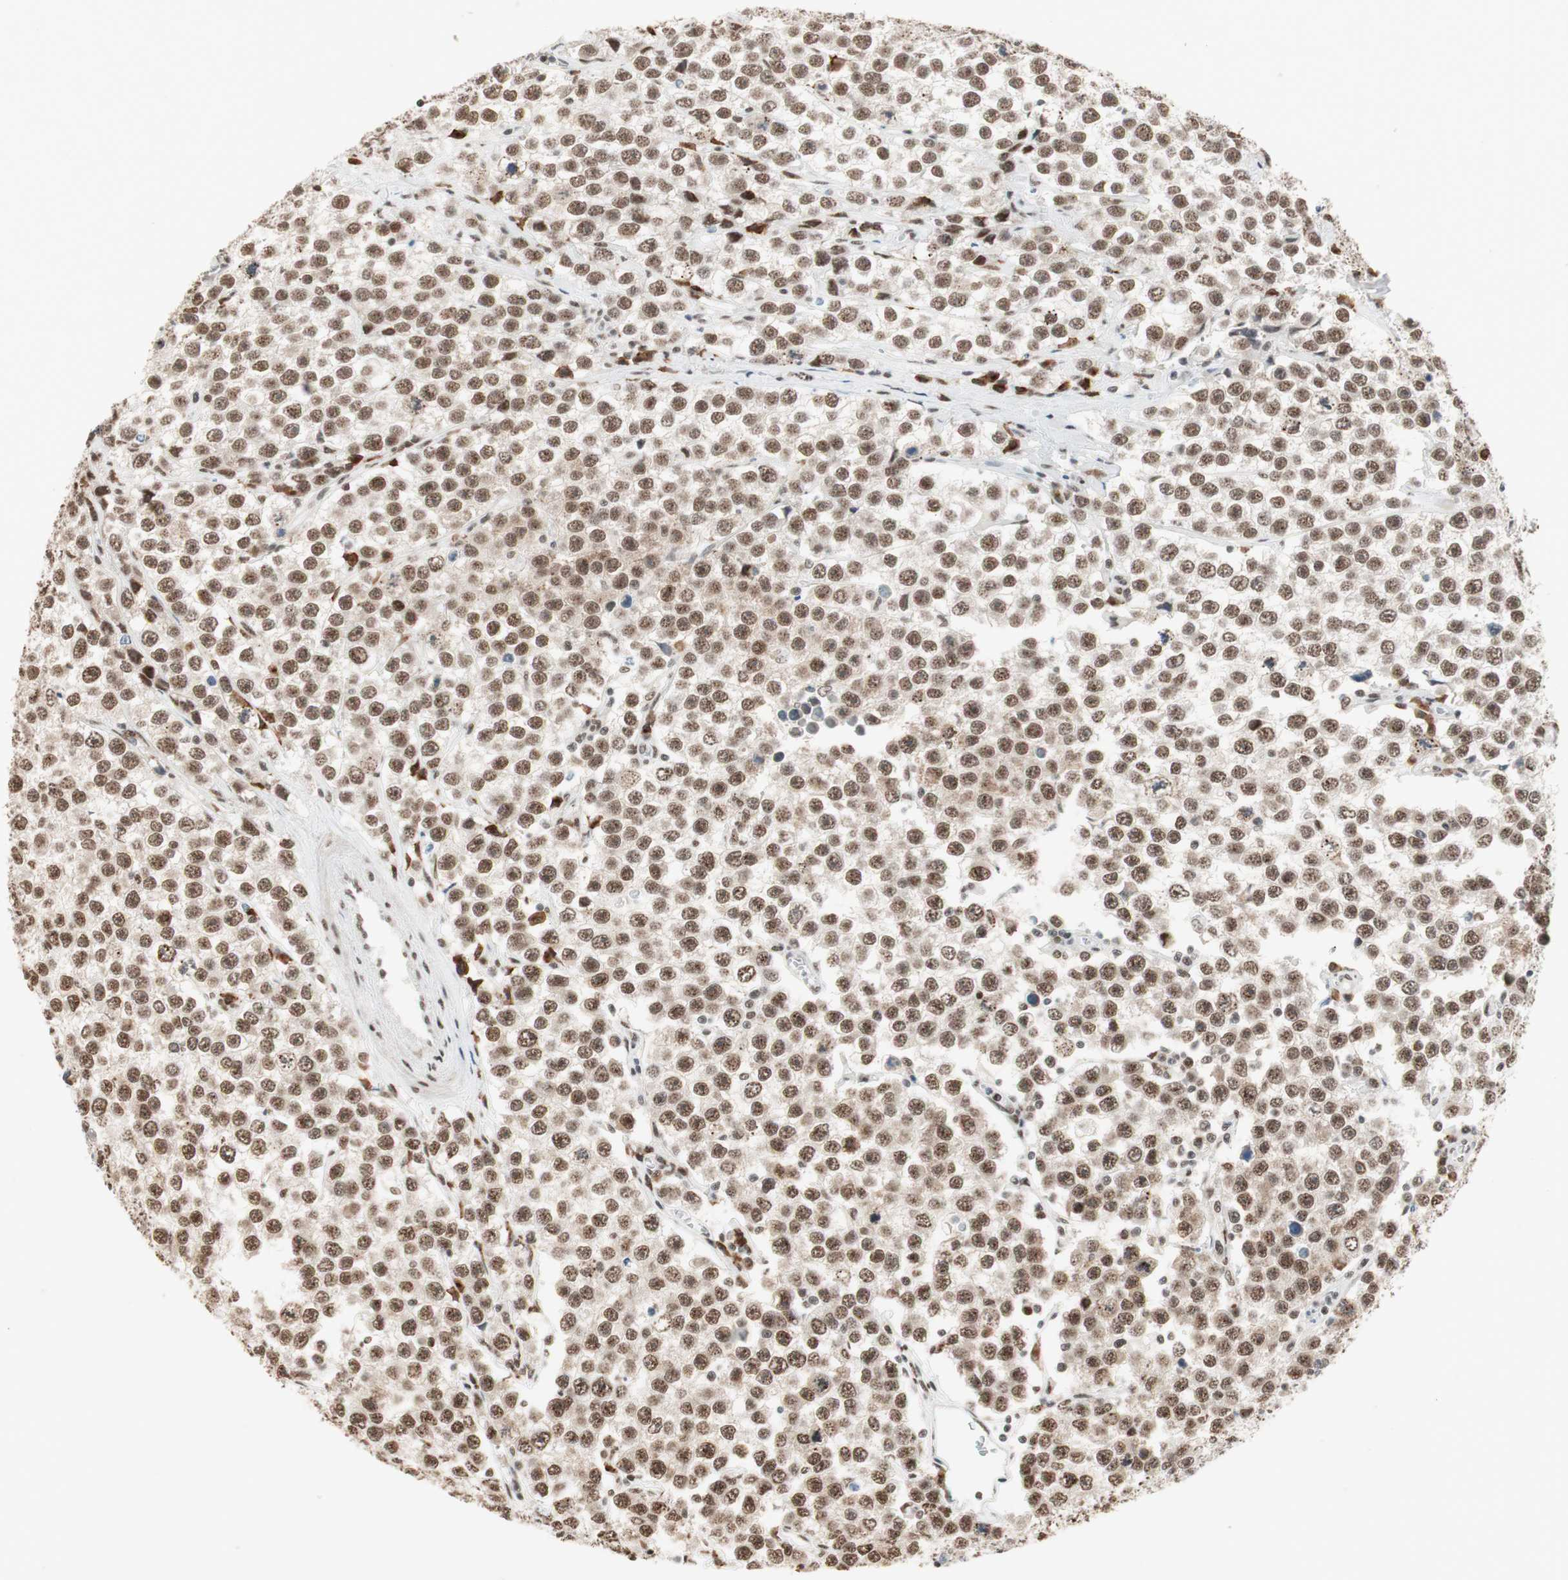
{"staining": {"intensity": "strong", "quantity": ">75%", "location": "nuclear"}, "tissue": "testis cancer", "cell_type": "Tumor cells", "image_type": "cancer", "snomed": [{"axis": "morphology", "description": "Seminoma, NOS"}, {"axis": "morphology", "description": "Carcinoma, Embryonal, NOS"}, {"axis": "topography", "description": "Testis"}], "caption": "This is a histology image of immunohistochemistry staining of seminoma (testis), which shows strong staining in the nuclear of tumor cells.", "gene": "SMARCE1", "patient": {"sex": "male", "age": 52}}